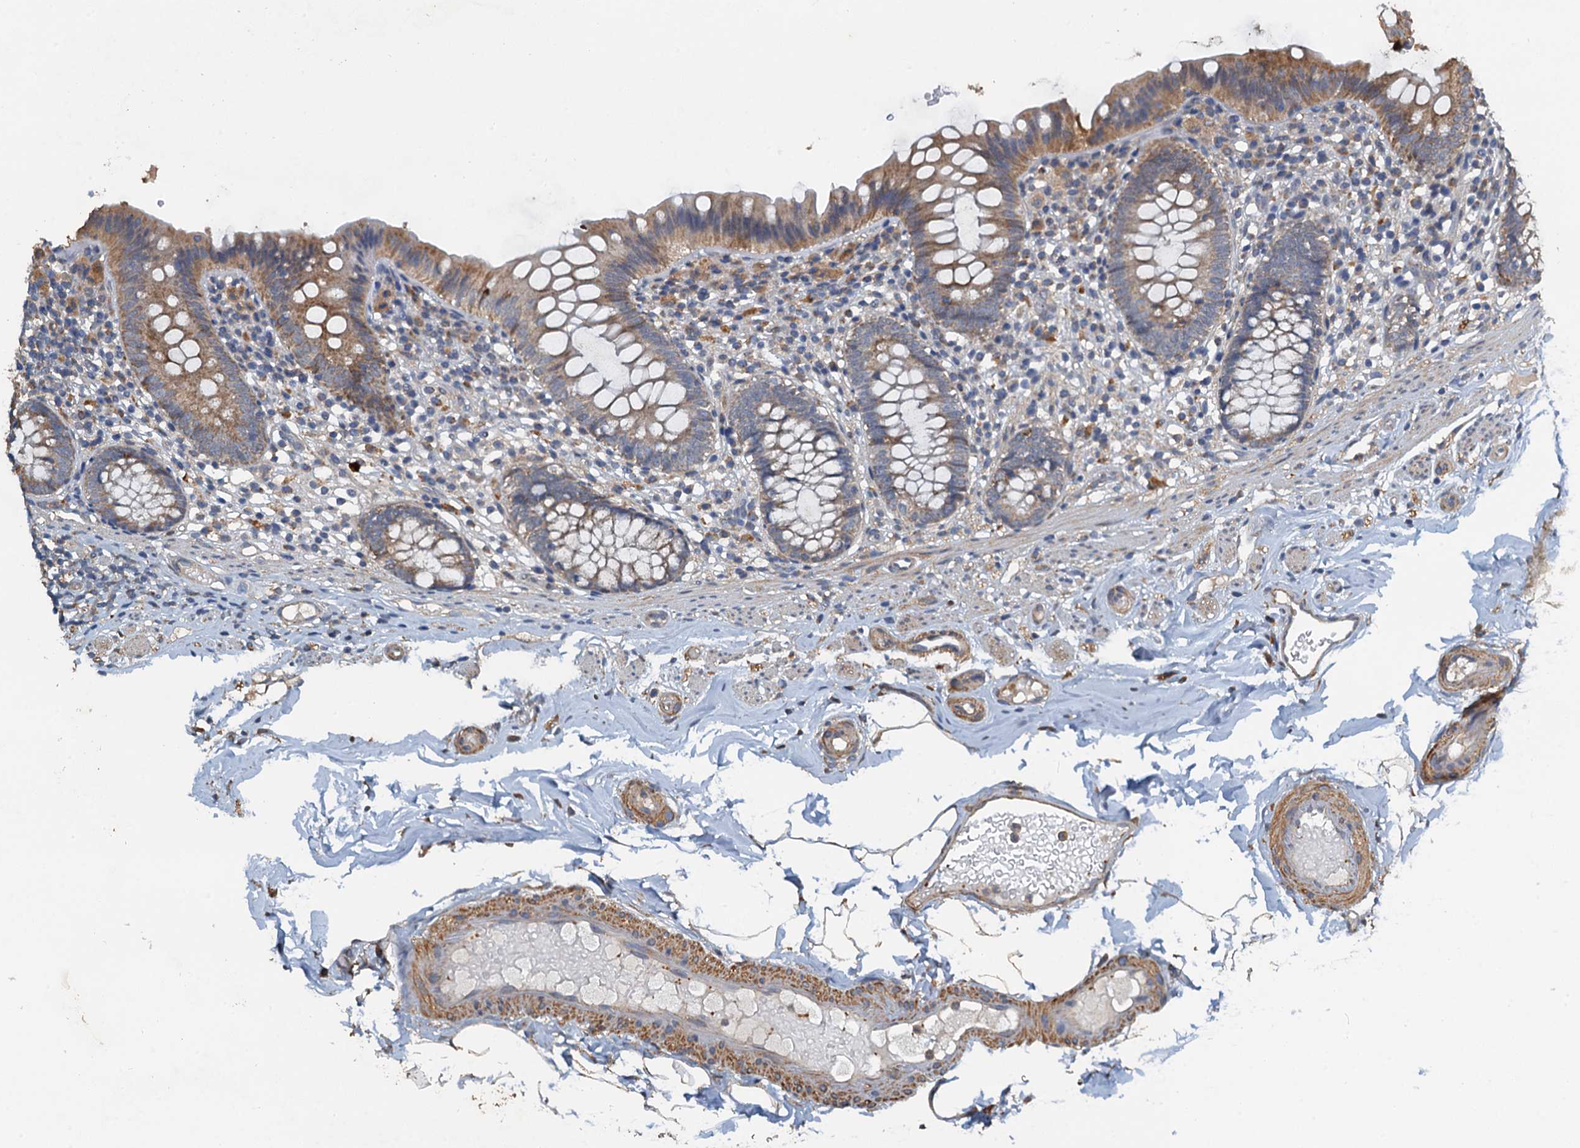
{"staining": {"intensity": "moderate", "quantity": "25%-75%", "location": "cytoplasmic/membranous"}, "tissue": "appendix", "cell_type": "Glandular cells", "image_type": "normal", "snomed": [{"axis": "morphology", "description": "Normal tissue, NOS"}, {"axis": "topography", "description": "Appendix"}], "caption": "Immunohistochemical staining of unremarkable human appendix reveals moderate cytoplasmic/membranous protein staining in approximately 25%-75% of glandular cells.", "gene": "ZNF606", "patient": {"sex": "male", "age": 55}}